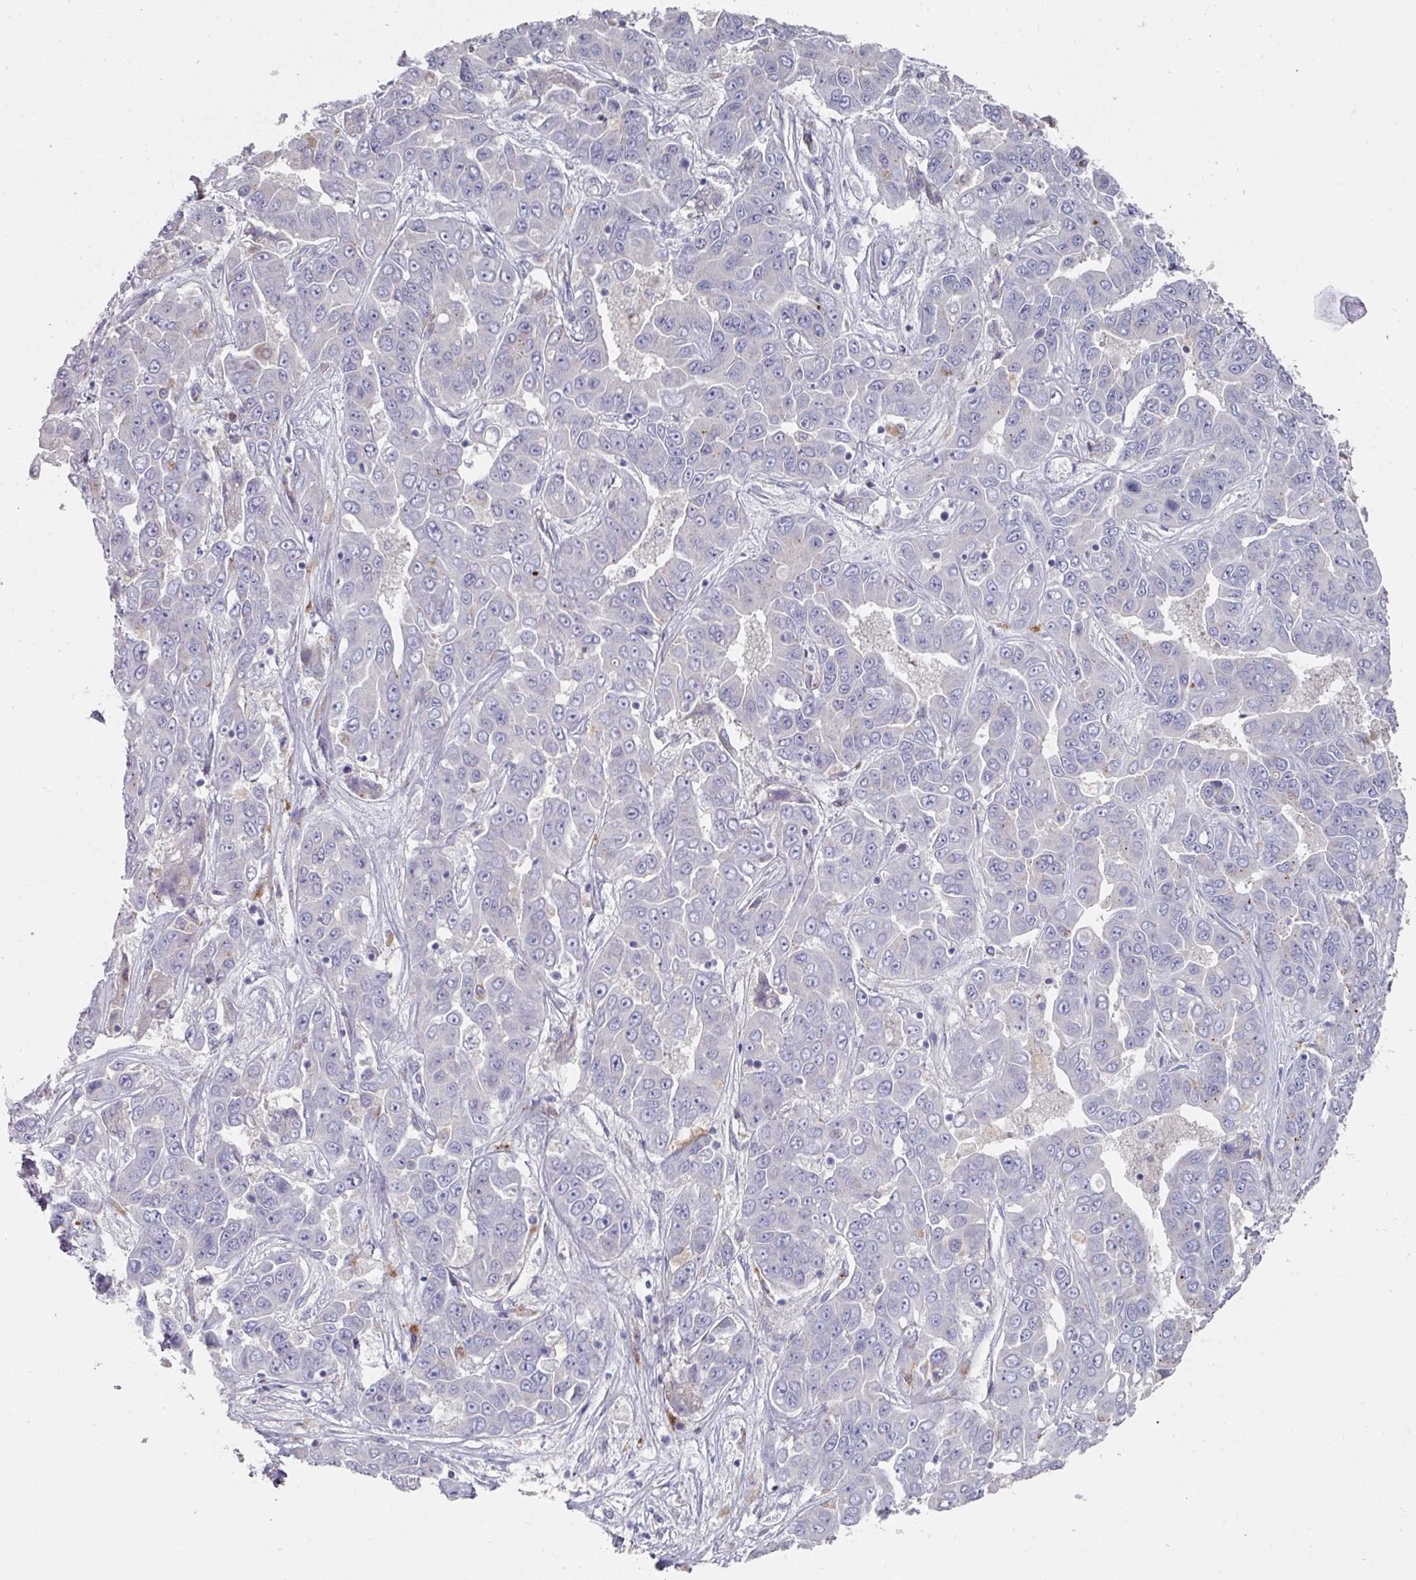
{"staining": {"intensity": "negative", "quantity": "none", "location": "none"}, "tissue": "liver cancer", "cell_type": "Tumor cells", "image_type": "cancer", "snomed": [{"axis": "morphology", "description": "Cholangiocarcinoma"}, {"axis": "topography", "description": "Liver"}], "caption": "IHC micrograph of neoplastic tissue: liver cholangiocarcinoma stained with DAB demonstrates no significant protein positivity in tumor cells. (Stains: DAB immunohistochemistry (IHC) with hematoxylin counter stain, Microscopy: brightfield microscopy at high magnification).", "gene": "NT5C1A", "patient": {"sex": "female", "age": 52}}